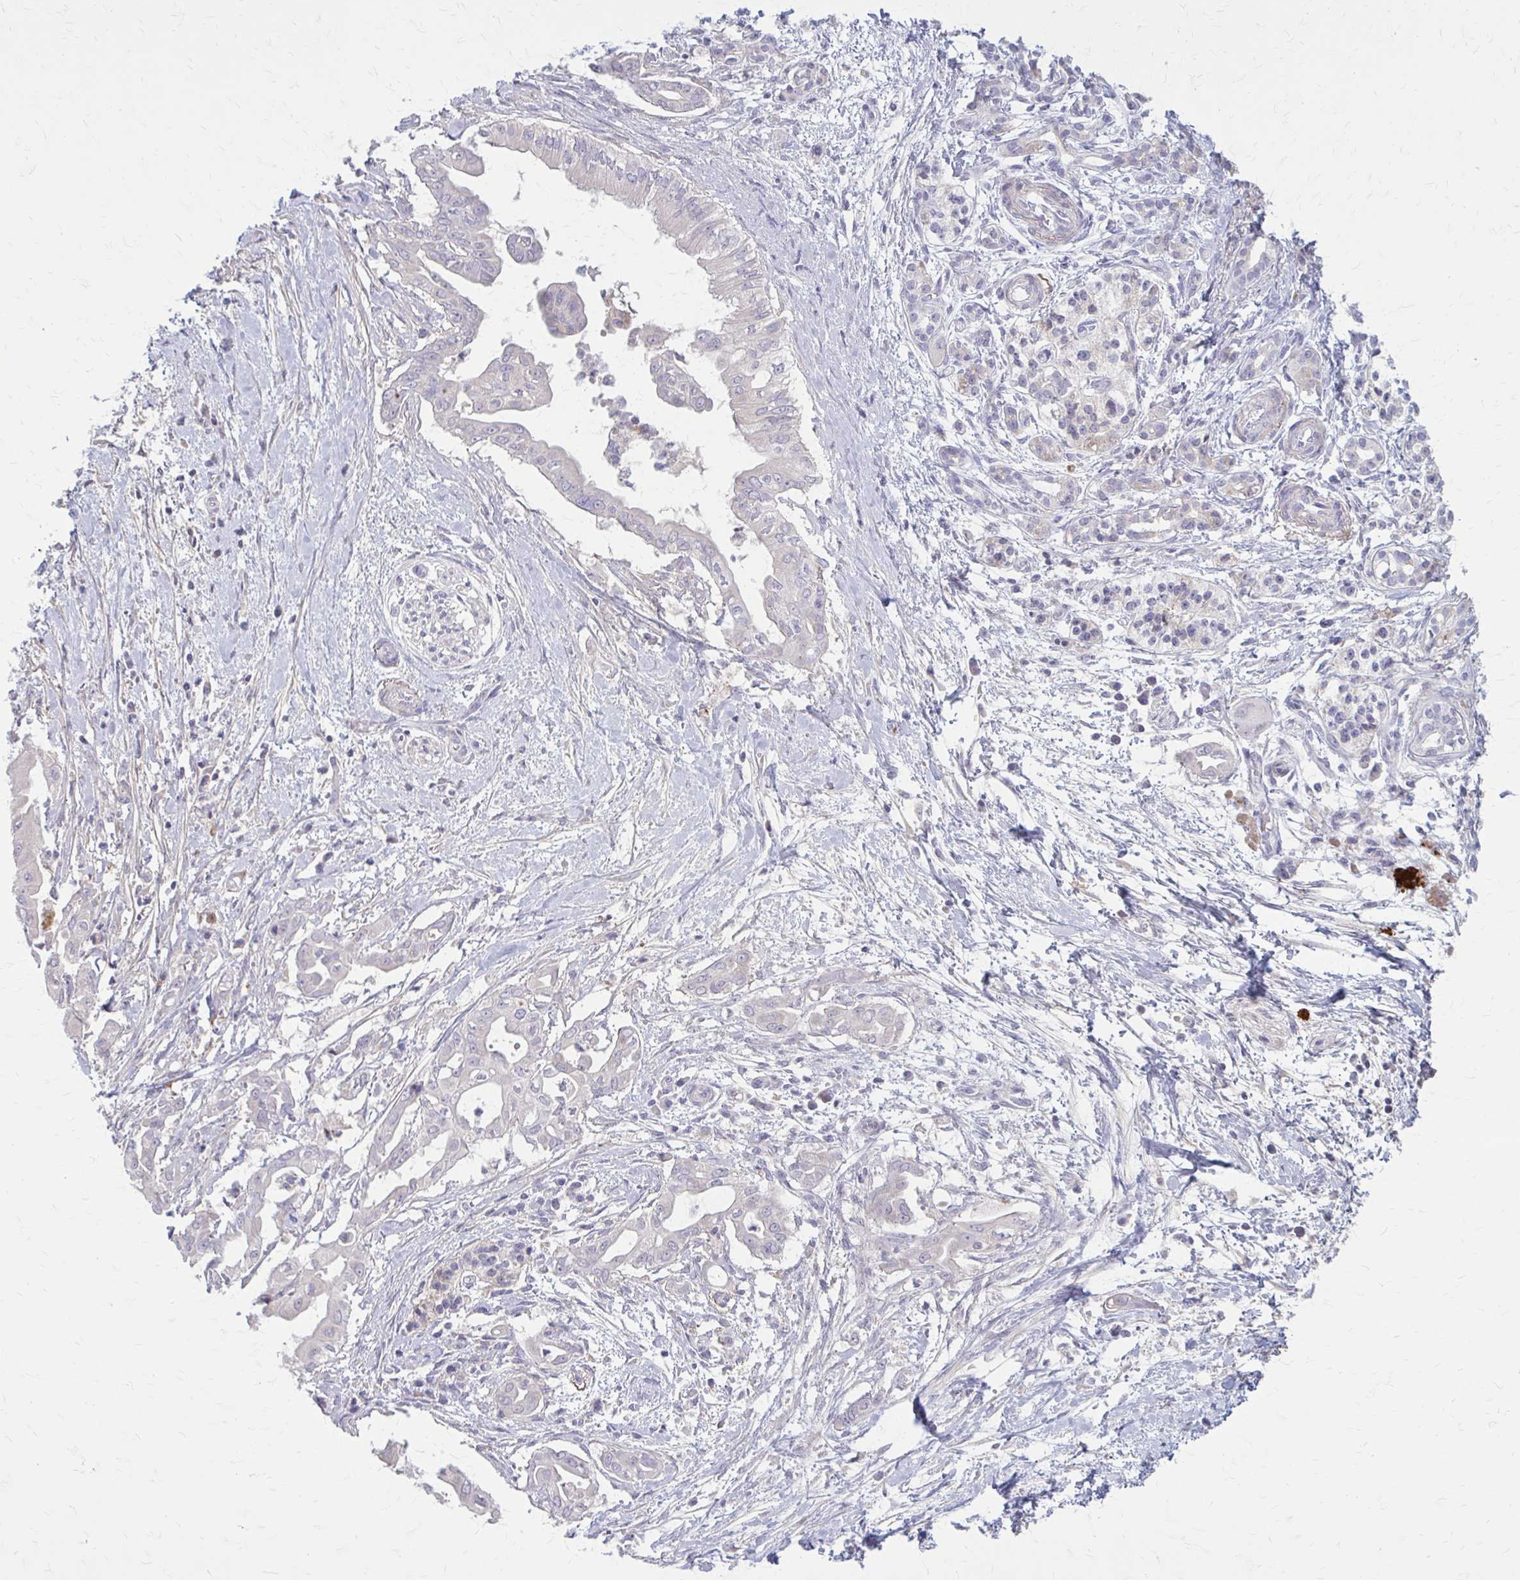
{"staining": {"intensity": "negative", "quantity": "none", "location": "none"}, "tissue": "pancreatic cancer", "cell_type": "Tumor cells", "image_type": "cancer", "snomed": [{"axis": "morphology", "description": "Adenocarcinoma, NOS"}, {"axis": "topography", "description": "Pancreas"}], "caption": "DAB immunohistochemical staining of human pancreatic cancer demonstrates no significant expression in tumor cells. Brightfield microscopy of IHC stained with DAB (3,3'-diaminobenzidine) (brown) and hematoxylin (blue), captured at high magnification.", "gene": "SERPIND1", "patient": {"sex": "male", "age": 71}}